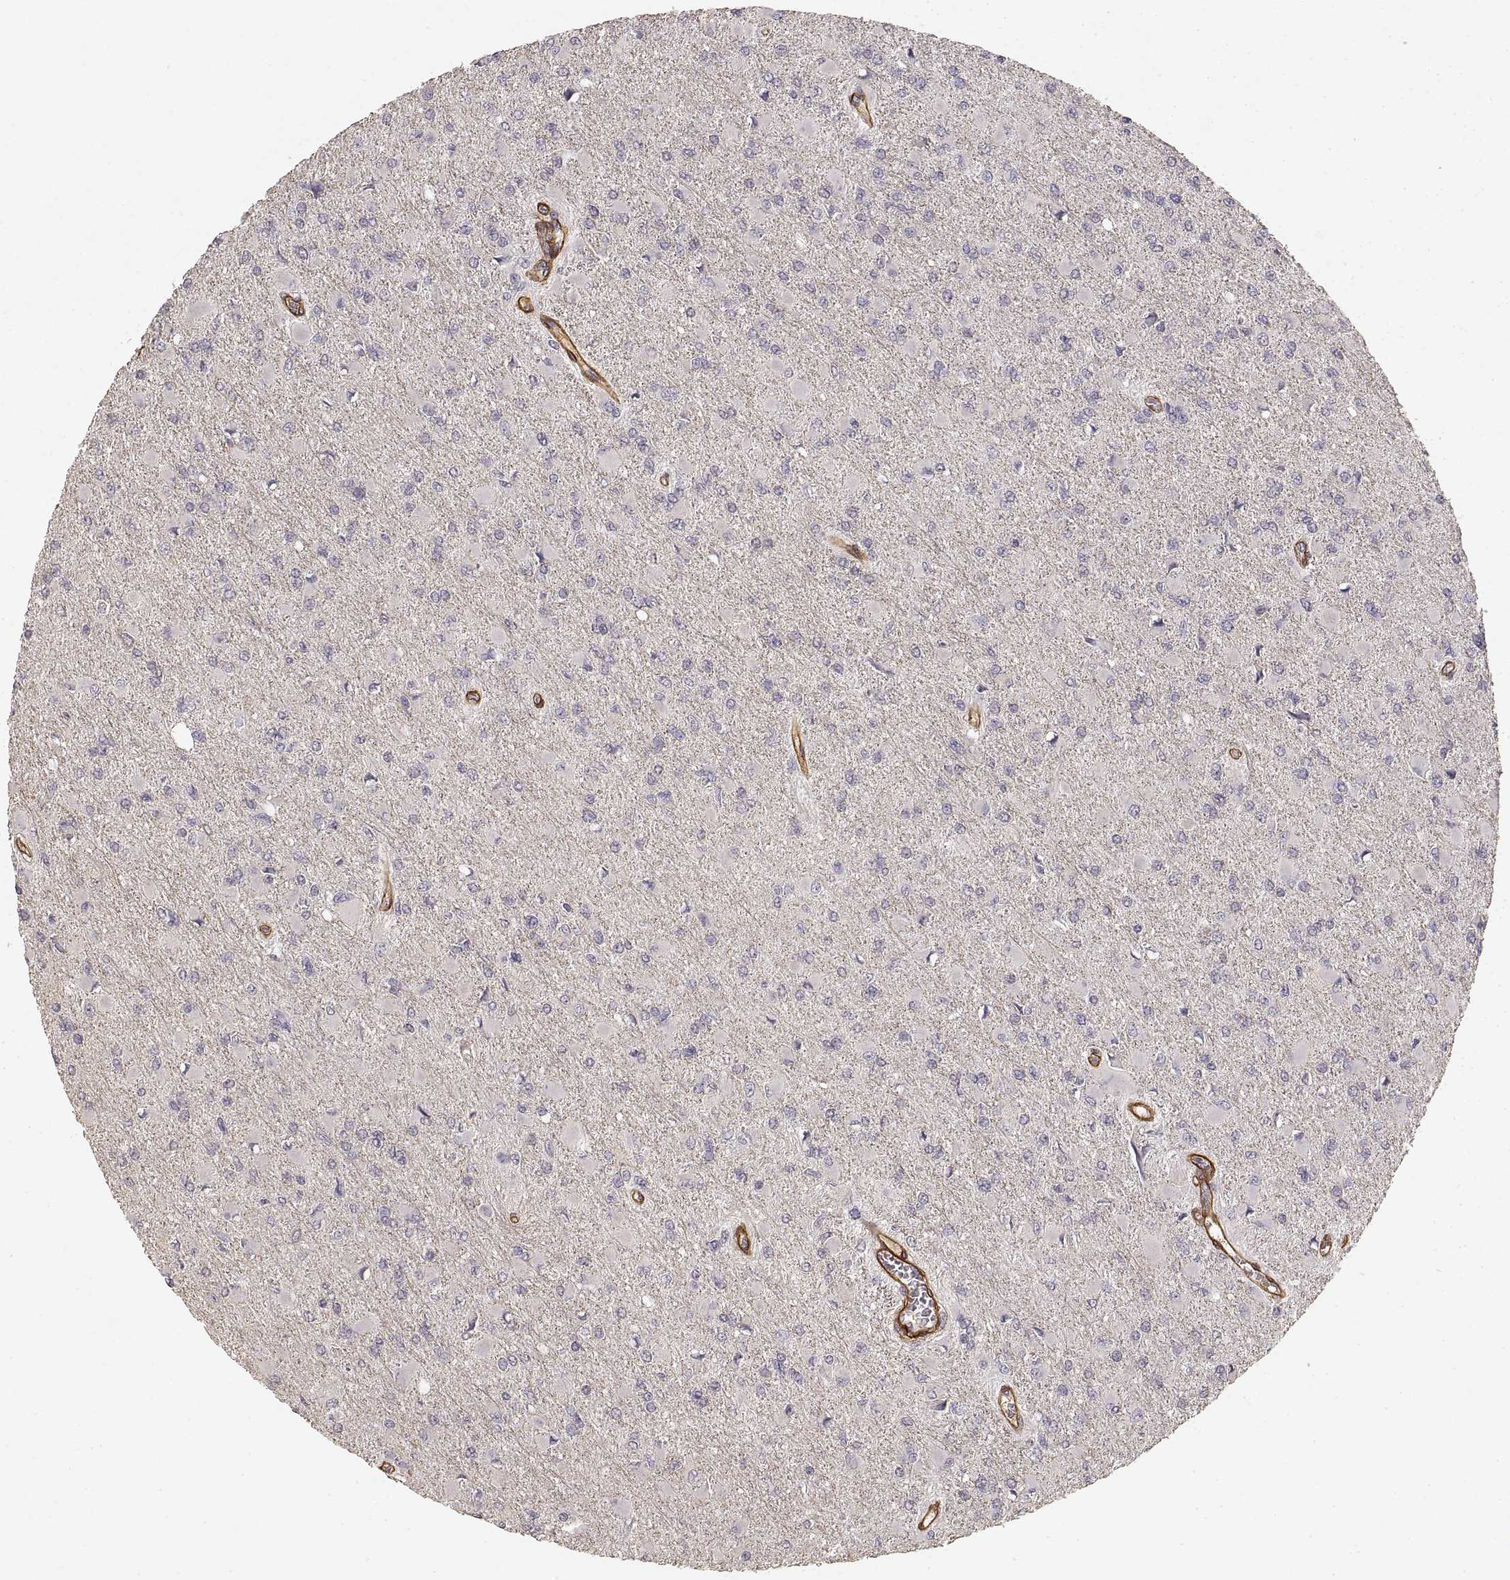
{"staining": {"intensity": "negative", "quantity": "none", "location": "none"}, "tissue": "glioma", "cell_type": "Tumor cells", "image_type": "cancer", "snomed": [{"axis": "morphology", "description": "Glioma, malignant, High grade"}, {"axis": "topography", "description": "Cerebral cortex"}], "caption": "A photomicrograph of human glioma is negative for staining in tumor cells.", "gene": "LAMA4", "patient": {"sex": "female", "age": 36}}